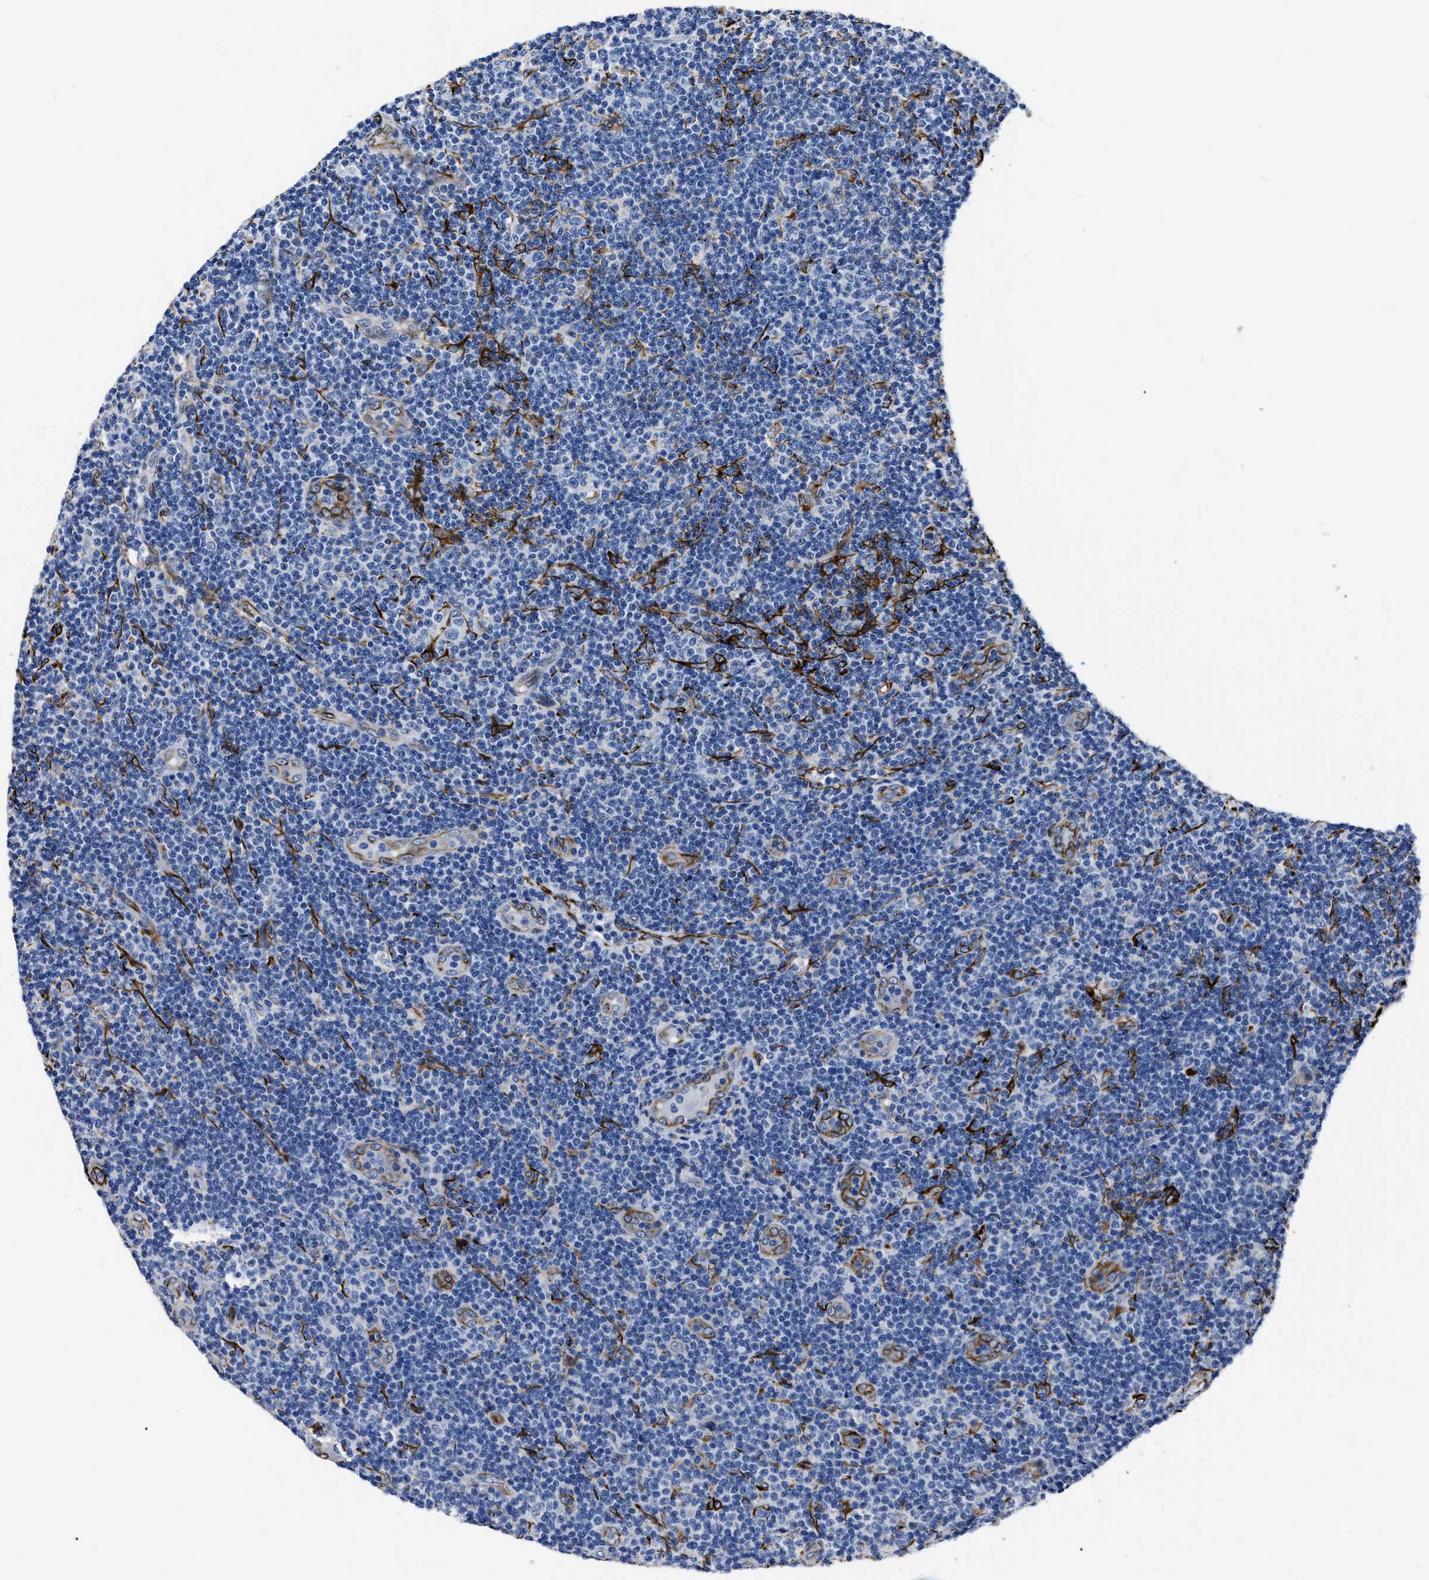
{"staining": {"intensity": "negative", "quantity": "none", "location": "none"}, "tissue": "lymphoma", "cell_type": "Tumor cells", "image_type": "cancer", "snomed": [{"axis": "morphology", "description": "Malignant lymphoma, non-Hodgkin's type, Low grade"}, {"axis": "topography", "description": "Lymph node"}], "caption": "Immunohistochemical staining of malignant lymphoma, non-Hodgkin's type (low-grade) exhibits no significant positivity in tumor cells. Brightfield microscopy of immunohistochemistry (IHC) stained with DAB (3,3'-diaminobenzidine) (brown) and hematoxylin (blue), captured at high magnification.", "gene": "OR10G3", "patient": {"sex": "male", "age": 83}}